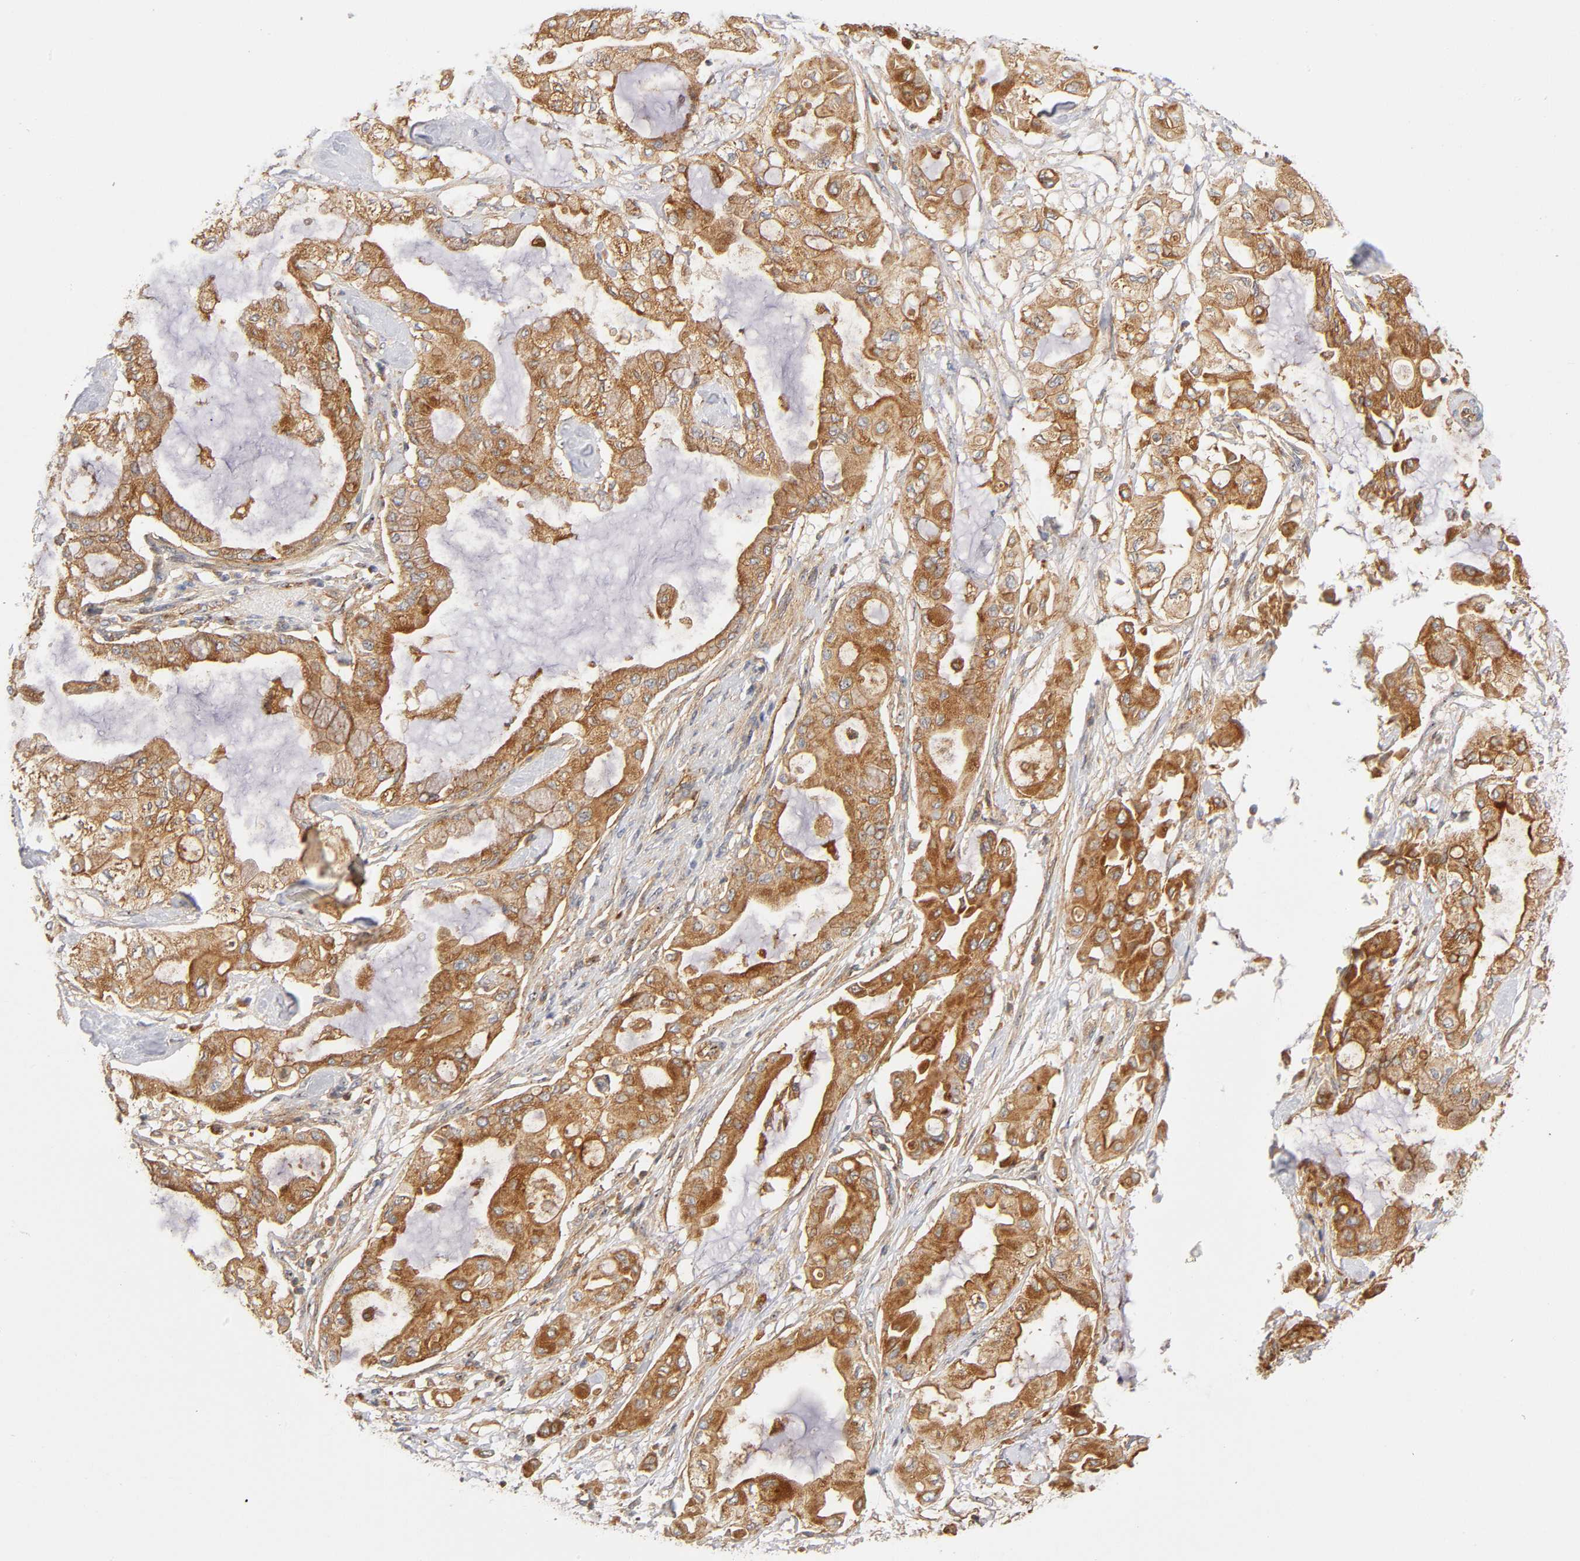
{"staining": {"intensity": "moderate", "quantity": ">75%", "location": "cytoplasmic/membranous"}, "tissue": "pancreatic cancer", "cell_type": "Tumor cells", "image_type": "cancer", "snomed": [{"axis": "morphology", "description": "Adenocarcinoma, NOS"}, {"axis": "morphology", "description": "Adenocarcinoma, metastatic, NOS"}, {"axis": "topography", "description": "Lymph node"}, {"axis": "topography", "description": "Pancreas"}, {"axis": "topography", "description": "Duodenum"}], "caption": "Immunohistochemical staining of adenocarcinoma (pancreatic) shows medium levels of moderate cytoplasmic/membranous protein staining in approximately >75% of tumor cells. (Stains: DAB in brown, nuclei in blue, Microscopy: brightfield microscopy at high magnification).", "gene": "PLD1", "patient": {"sex": "female", "age": 64}}